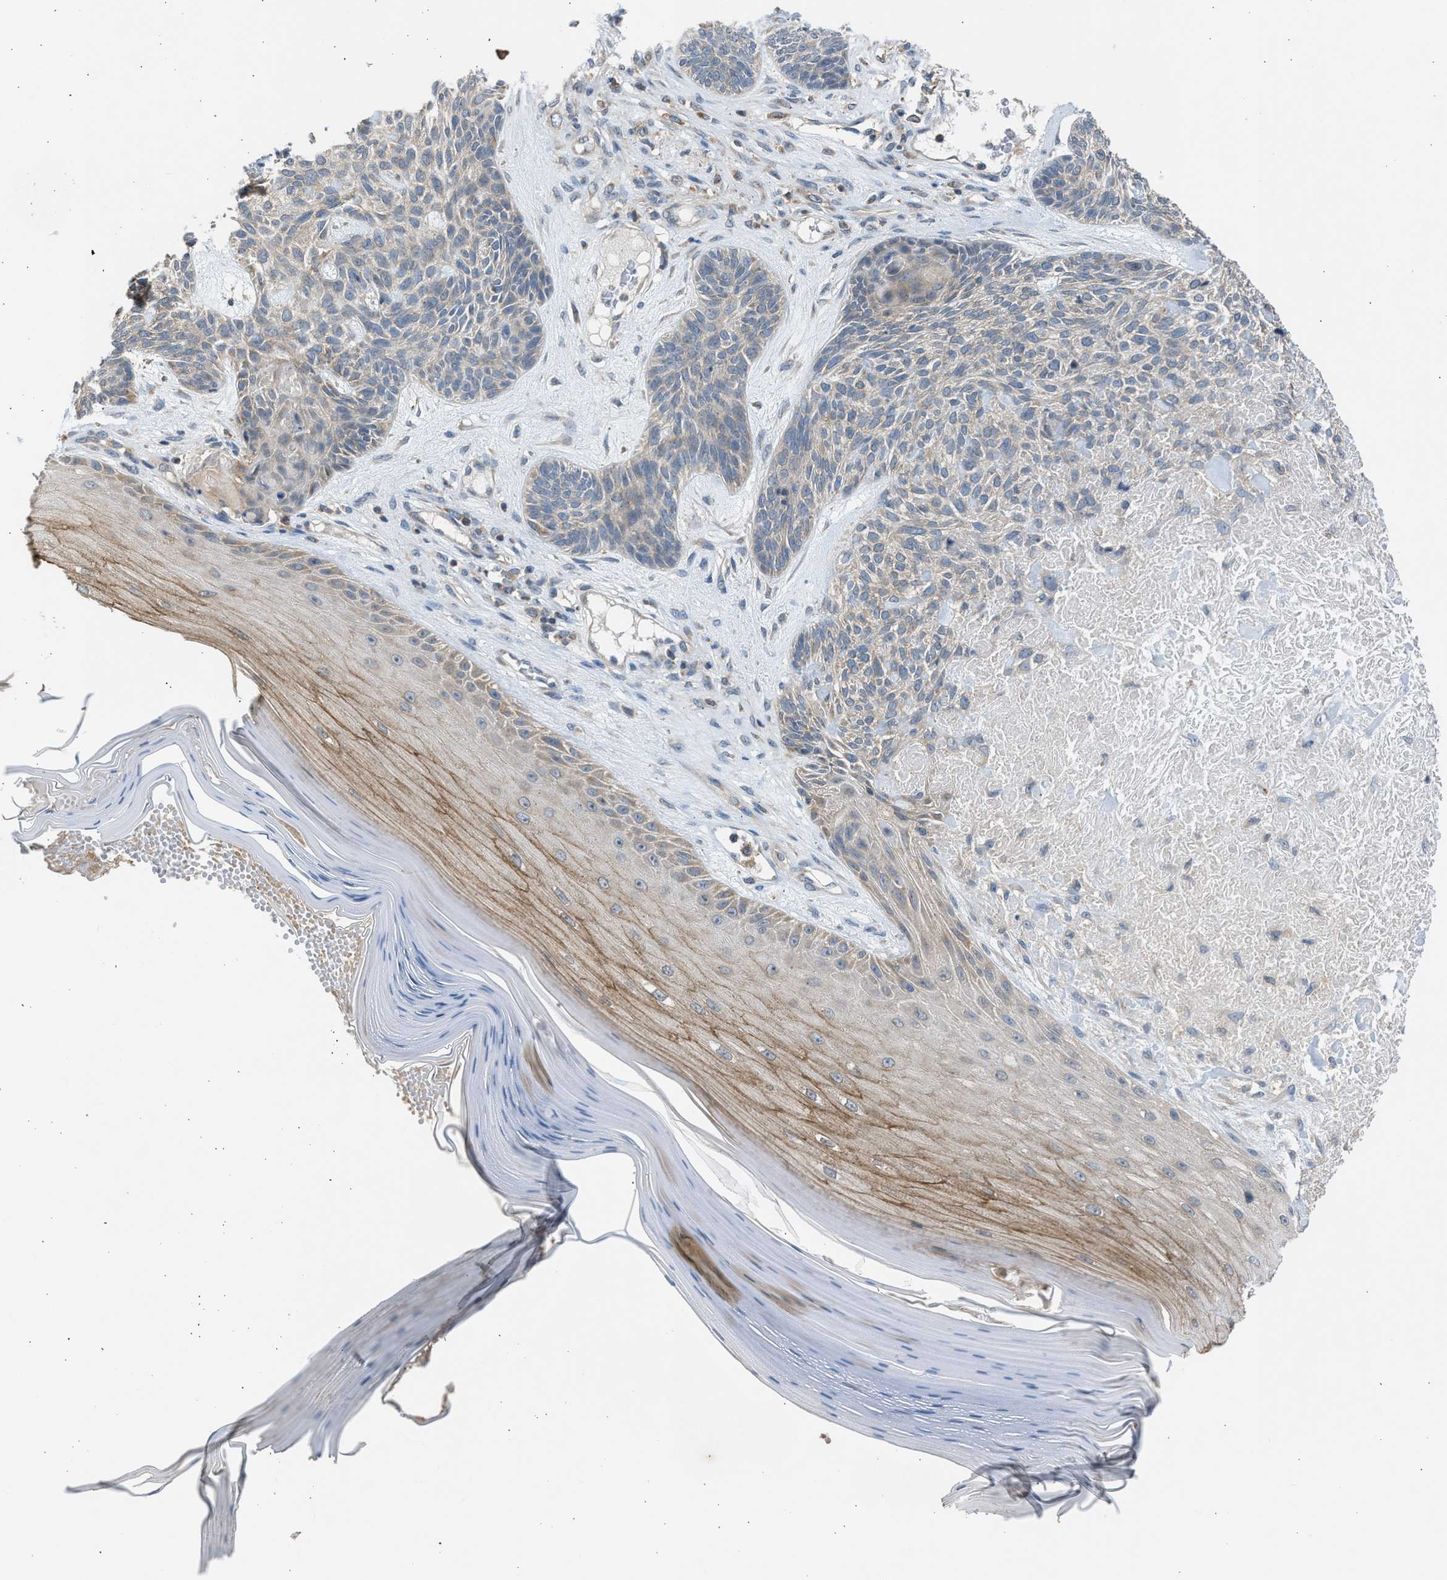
{"staining": {"intensity": "negative", "quantity": "none", "location": "none"}, "tissue": "skin cancer", "cell_type": "Tumor cells", "image_type": "cancer", "snomed": [{"axis": "morphology", "description": "Basal cell carcinoma"}, {"axis": "topography", "description": "Skin"}], "caption": "This is a histopathology image of immunohistochemistry staining of basal cell carcinoma (skin), which shows no staining in tumor cells.", "gene": "CYP1A1", "patient": {"sex": "male", "age": 55}}